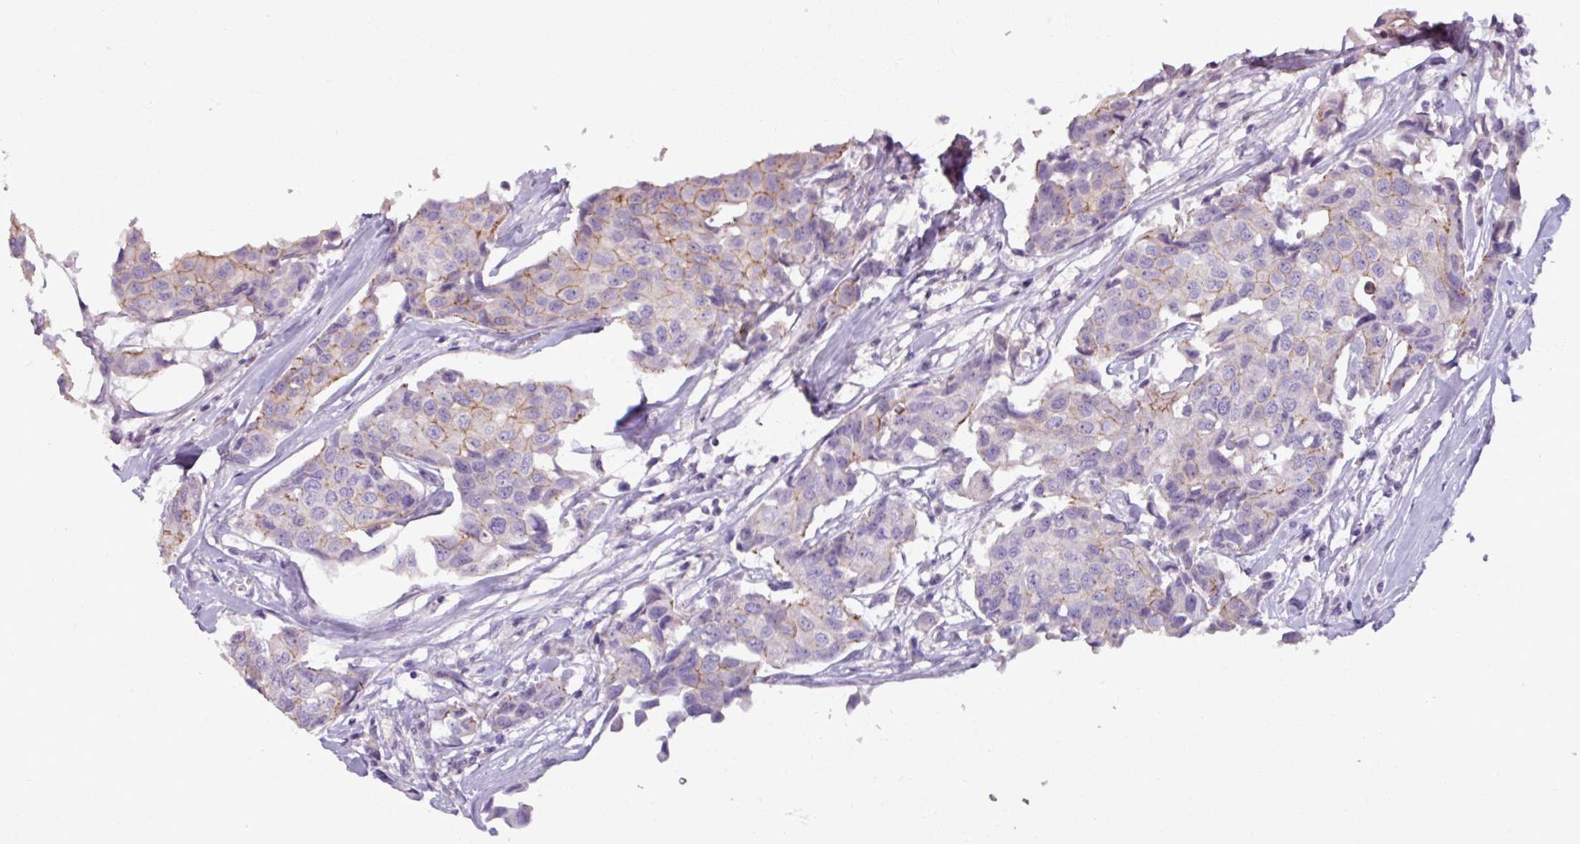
{"staining": {"intensity": "weak", "quantity": "<25%", "location": "cytoplasmic/membranous"}, "tissue": "breast cancer", "cell_type": "Tumor cells", "image_type": "cancer", "snomed": [{"axis": "morphology", "description": "Duct carcinoma"}, {"axis": "topography", "description": "Breast"}], "caption": "Tumor cells are negative for protein expression in human breast intraductal carcinoma. The staining is performed using DAB brown chromogen with nuclei counter-stained in using hematoxylin.", "gene": "PNMA6A", "patient": {"sex": "female", "age": 80}}